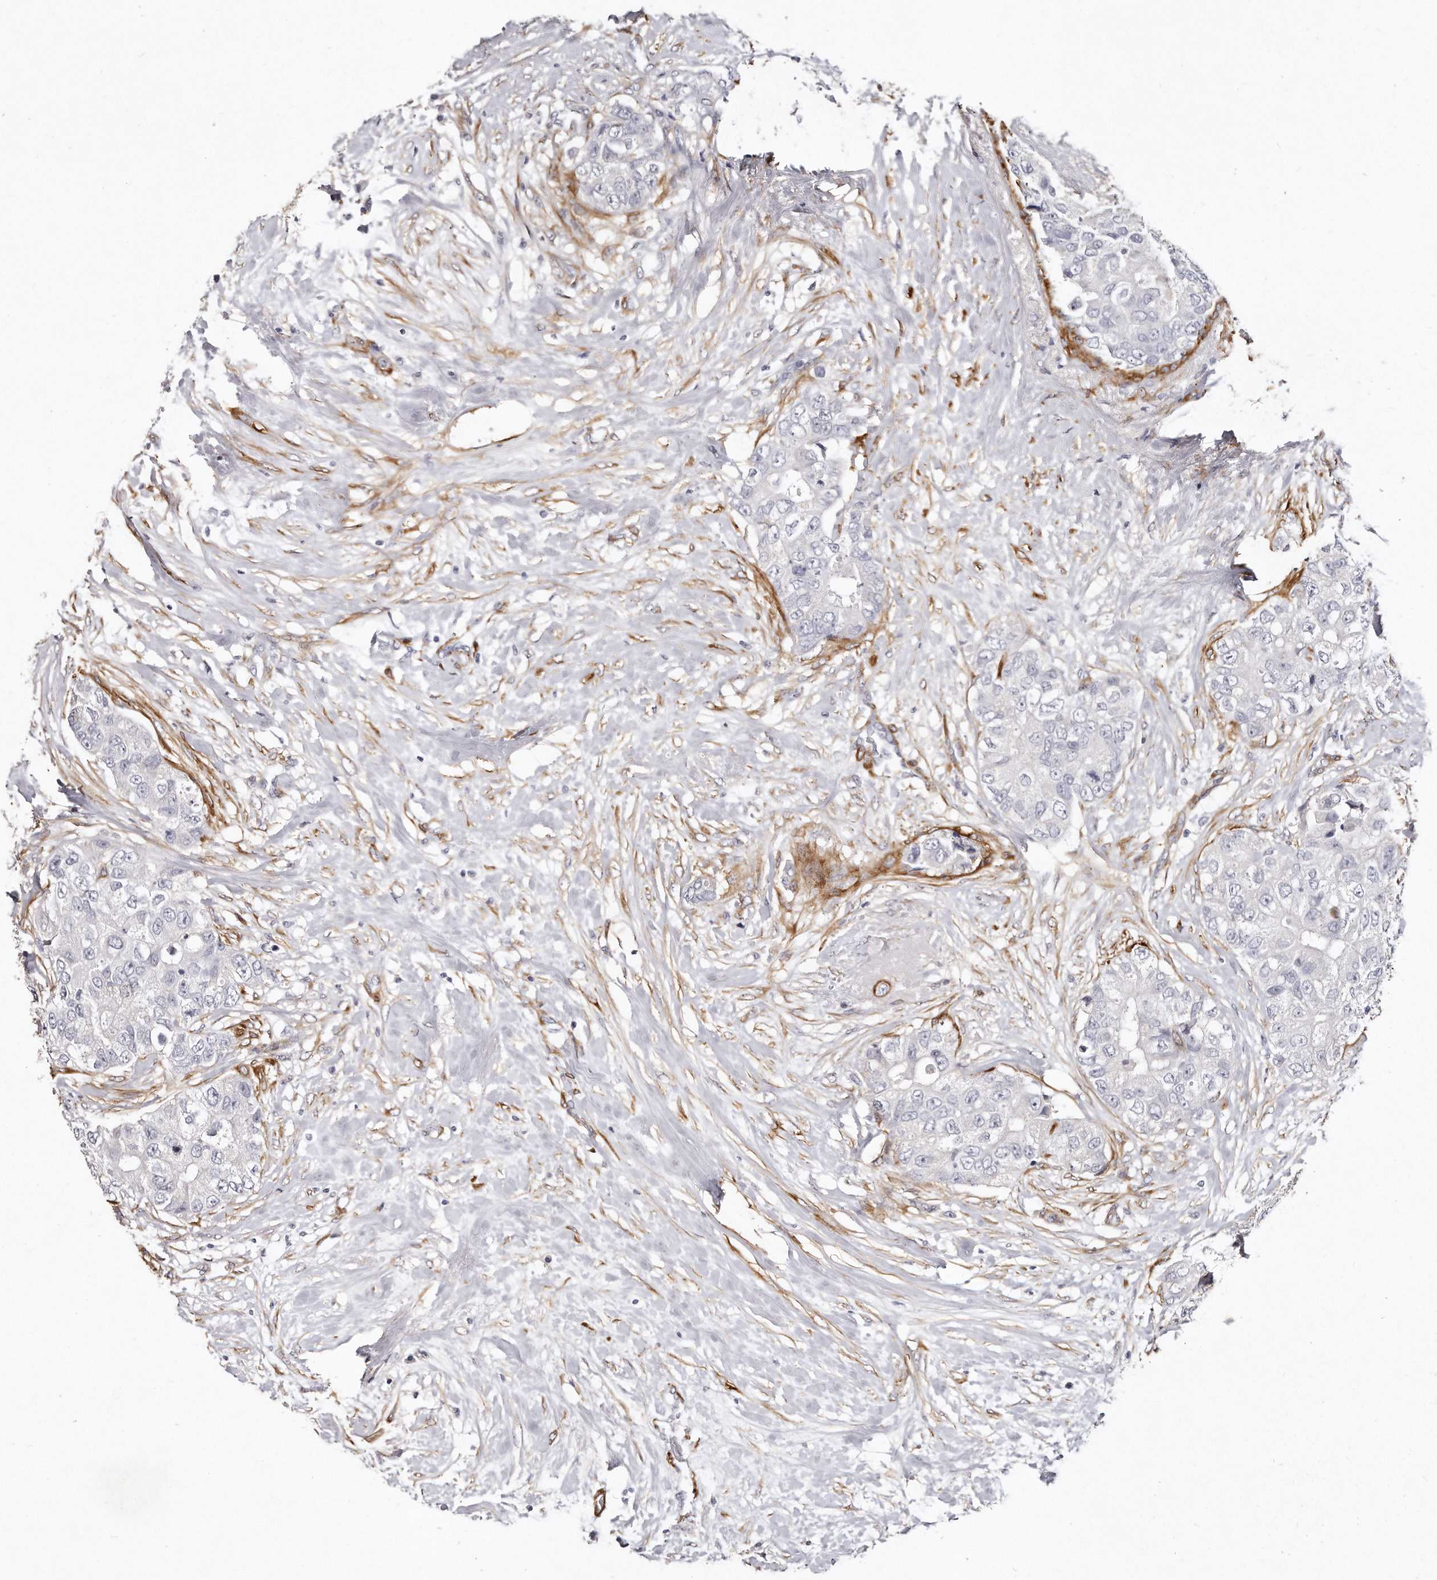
{"staining": {"intensity": "negative", "quantity": "none", "location": "none"}, "tissue": "breast cancer", "cell_type": "Tumor cells", "image_type": "cancer", "snomed": [{"axis": "morphology", "description": "Duct carcinoma"}, {"axis": "topography", "description": "Breast"}], "caption": "The image displays no significant positivity in tumor cells of breast cancer.", "gene": "LMOD1", "patient": {"sex": "female", "age": 62}}